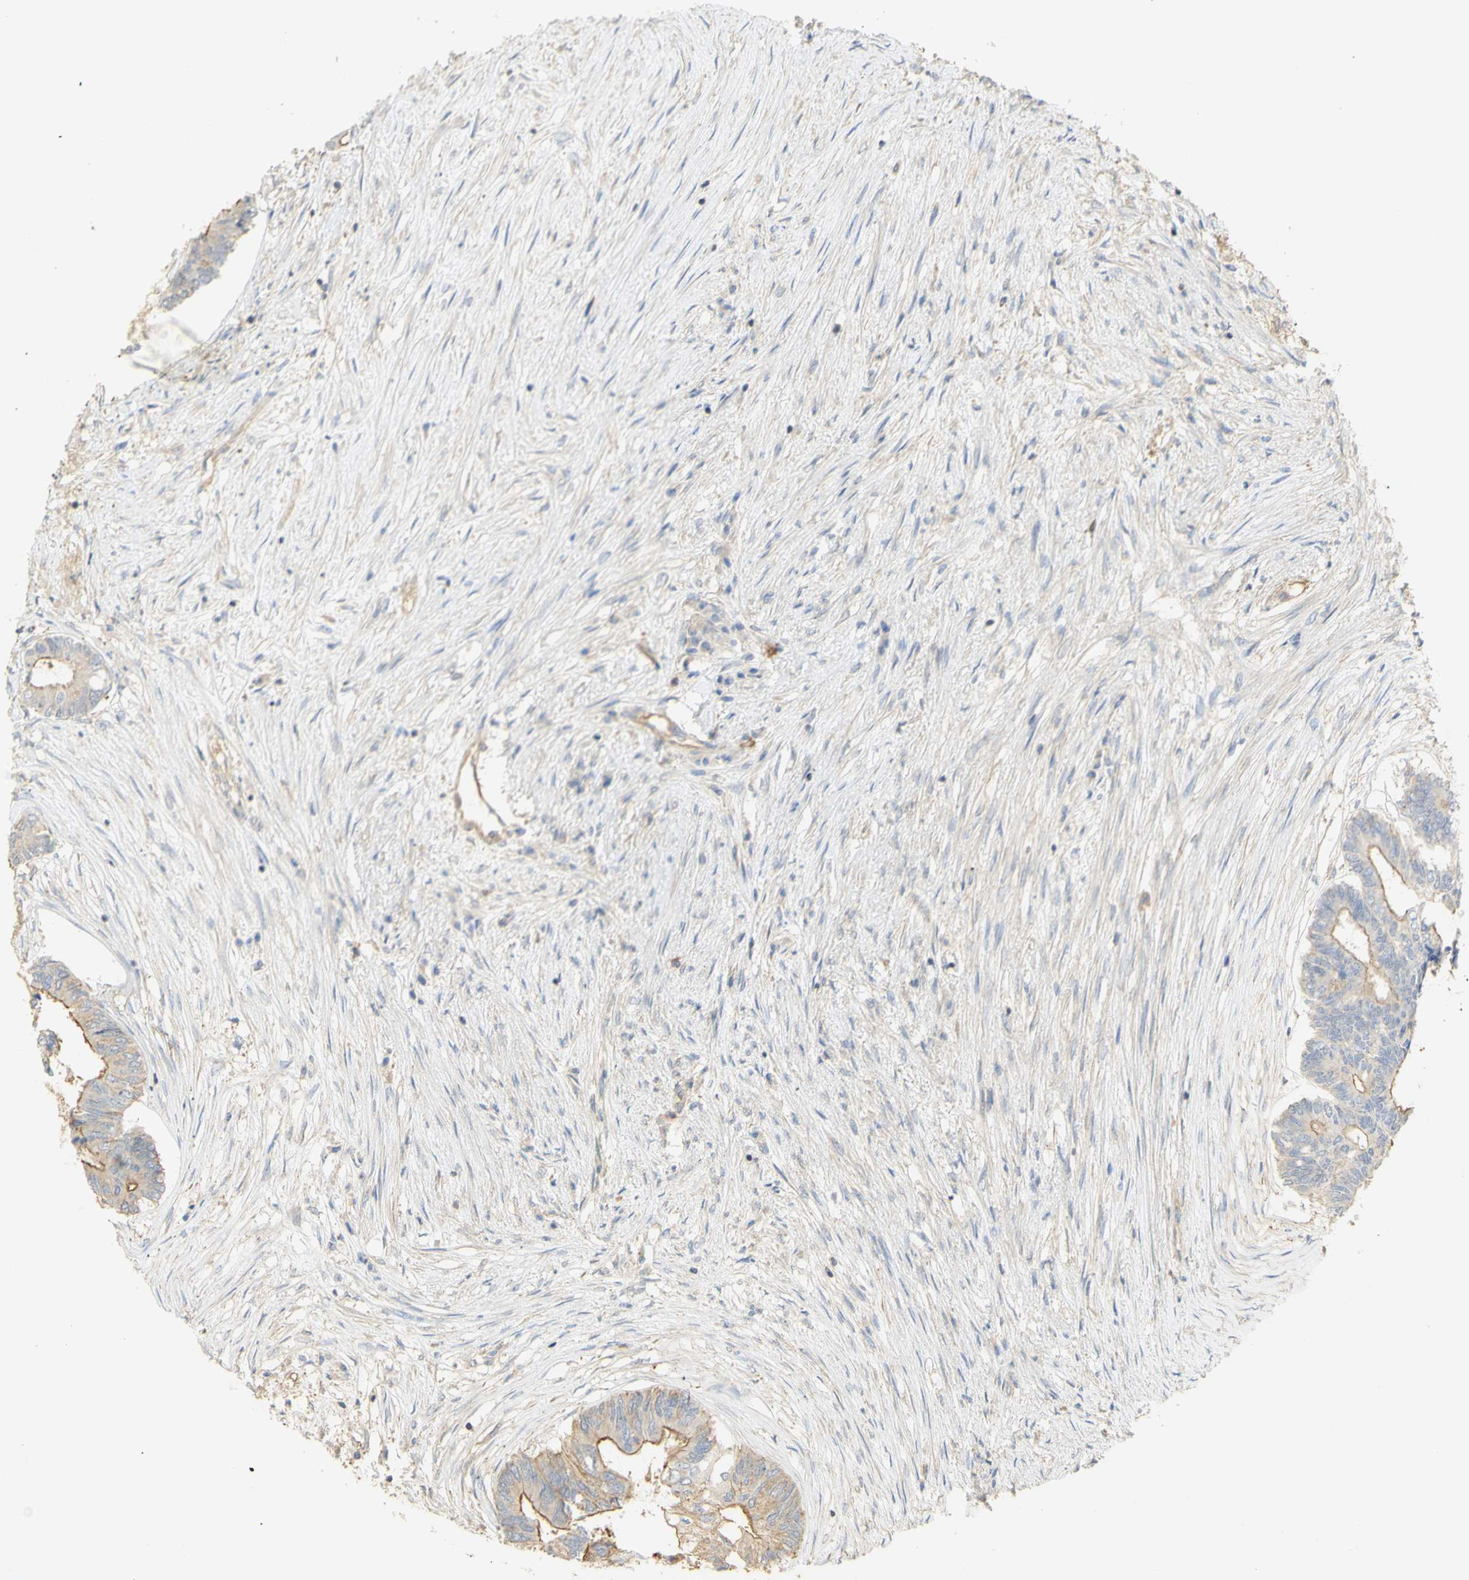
{"staining": {"intensity": "moderate", "quantity": "25%-75%", "location": "cytoplasmic/membranous"}, "tissue": "colorectal cancer", "cell_type": "Tumor cells", "image_type": "cancer", "snomed": [{"axis": "morphology", "description": "Adenocarcinoma, NOS"}, {"axis": "topography", "description": "Rectum"}], "caption": "Protein expression analysis of human colorectal cancer reveals moderate cytoplasmic/membranous positivity in approximately 25%-75% of tumor cells.", "gene": "KCNE4", "patient": {"sex": "male", "age": 63}}